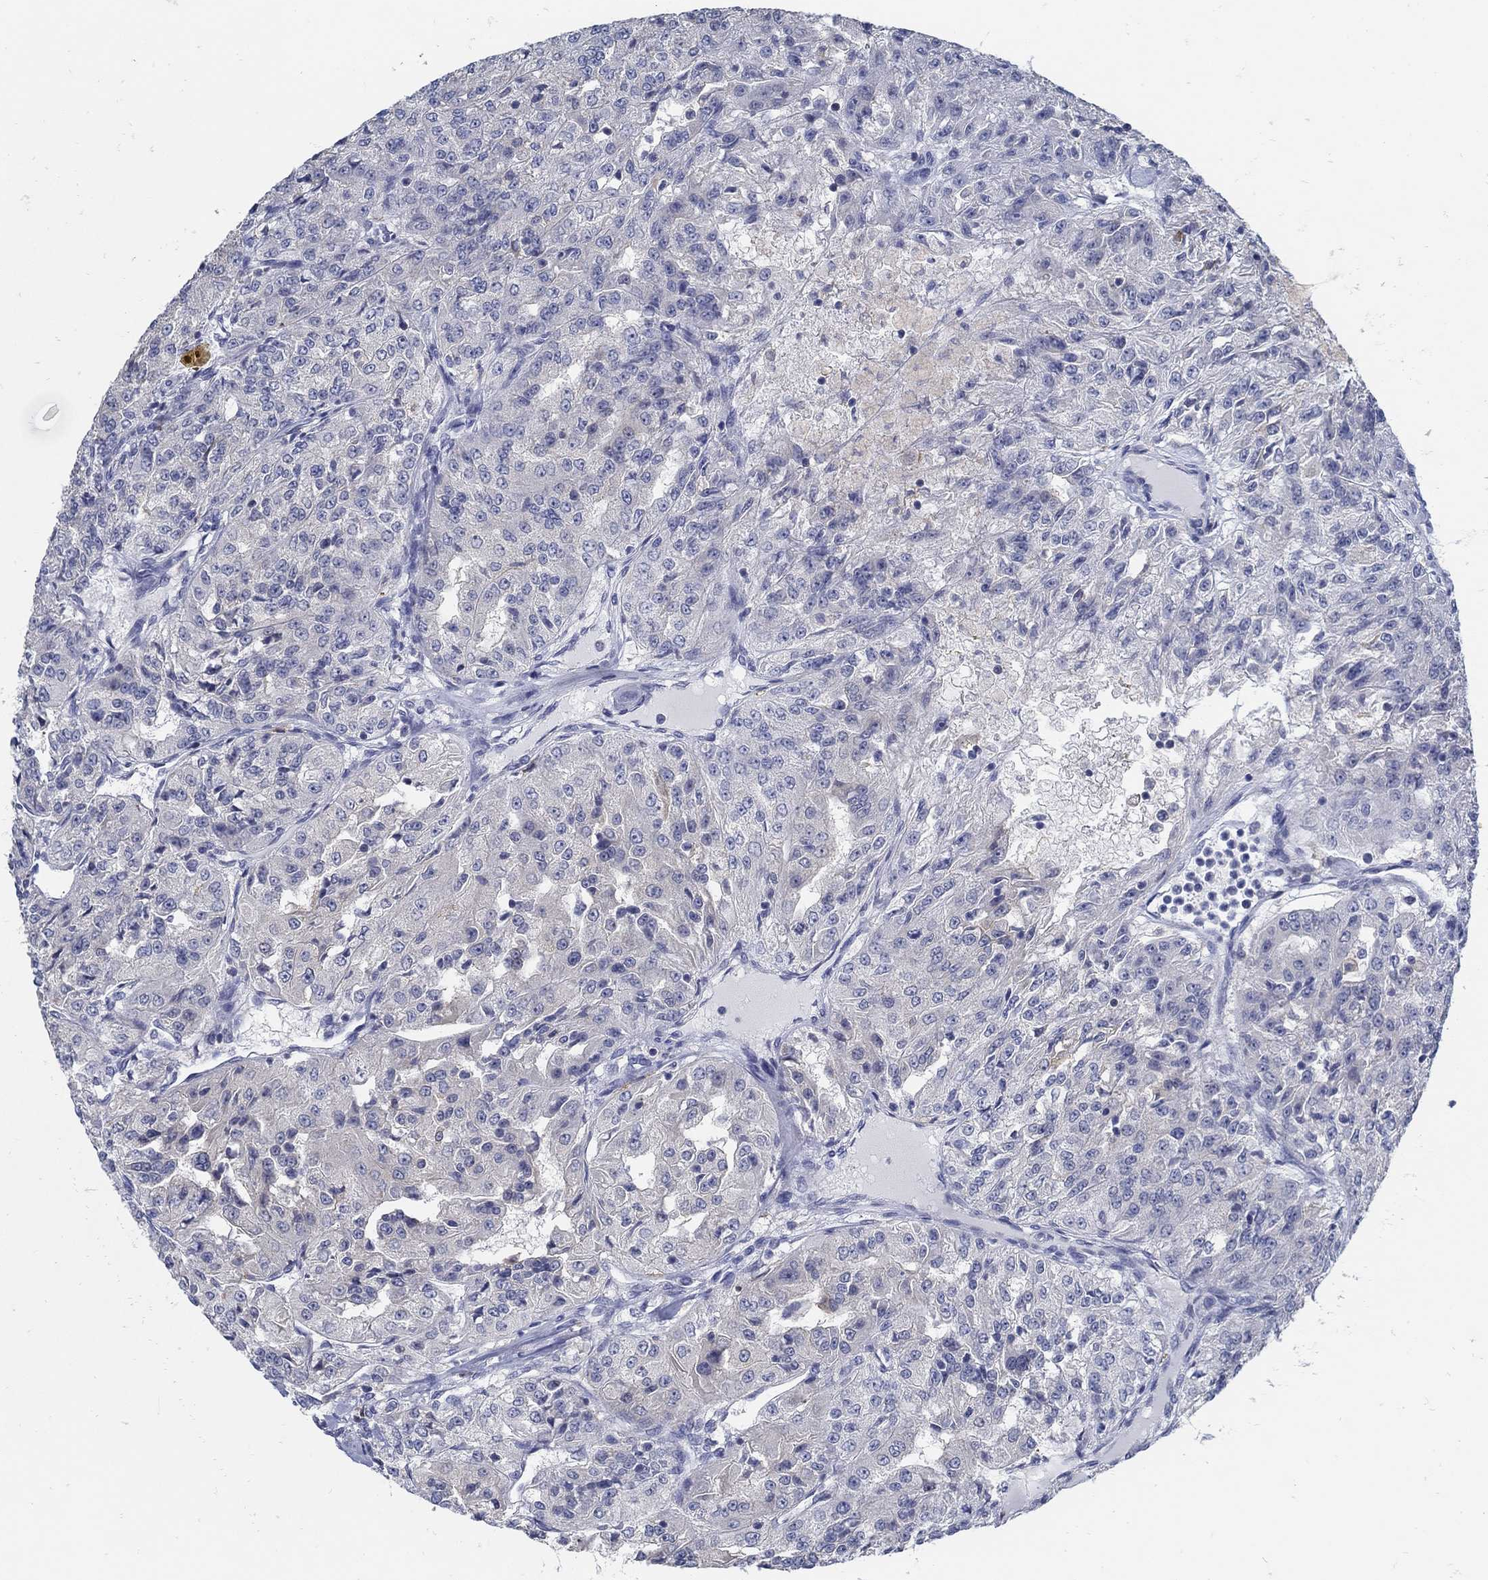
{"staining": {"intensity": "negative", "quantity": "none", "location": "none"}, "tissue": "renal cancer", "cell_type": "Tumor cells", "image_type": "cancer", "snomed": [{"axis": "morphology", "description": "Adenocarcinoma, NOS"}, {"axis": "topography", "description": "Kidney"}], "caption": "Immunohistochemistry photomicrograph of renal cancer (adenocarcinoma) stained for a protein (brown), which displays no positivity in tumor cells.", "gene": "ZFAND4", "patient": {"sex": "female", "age": 63}}